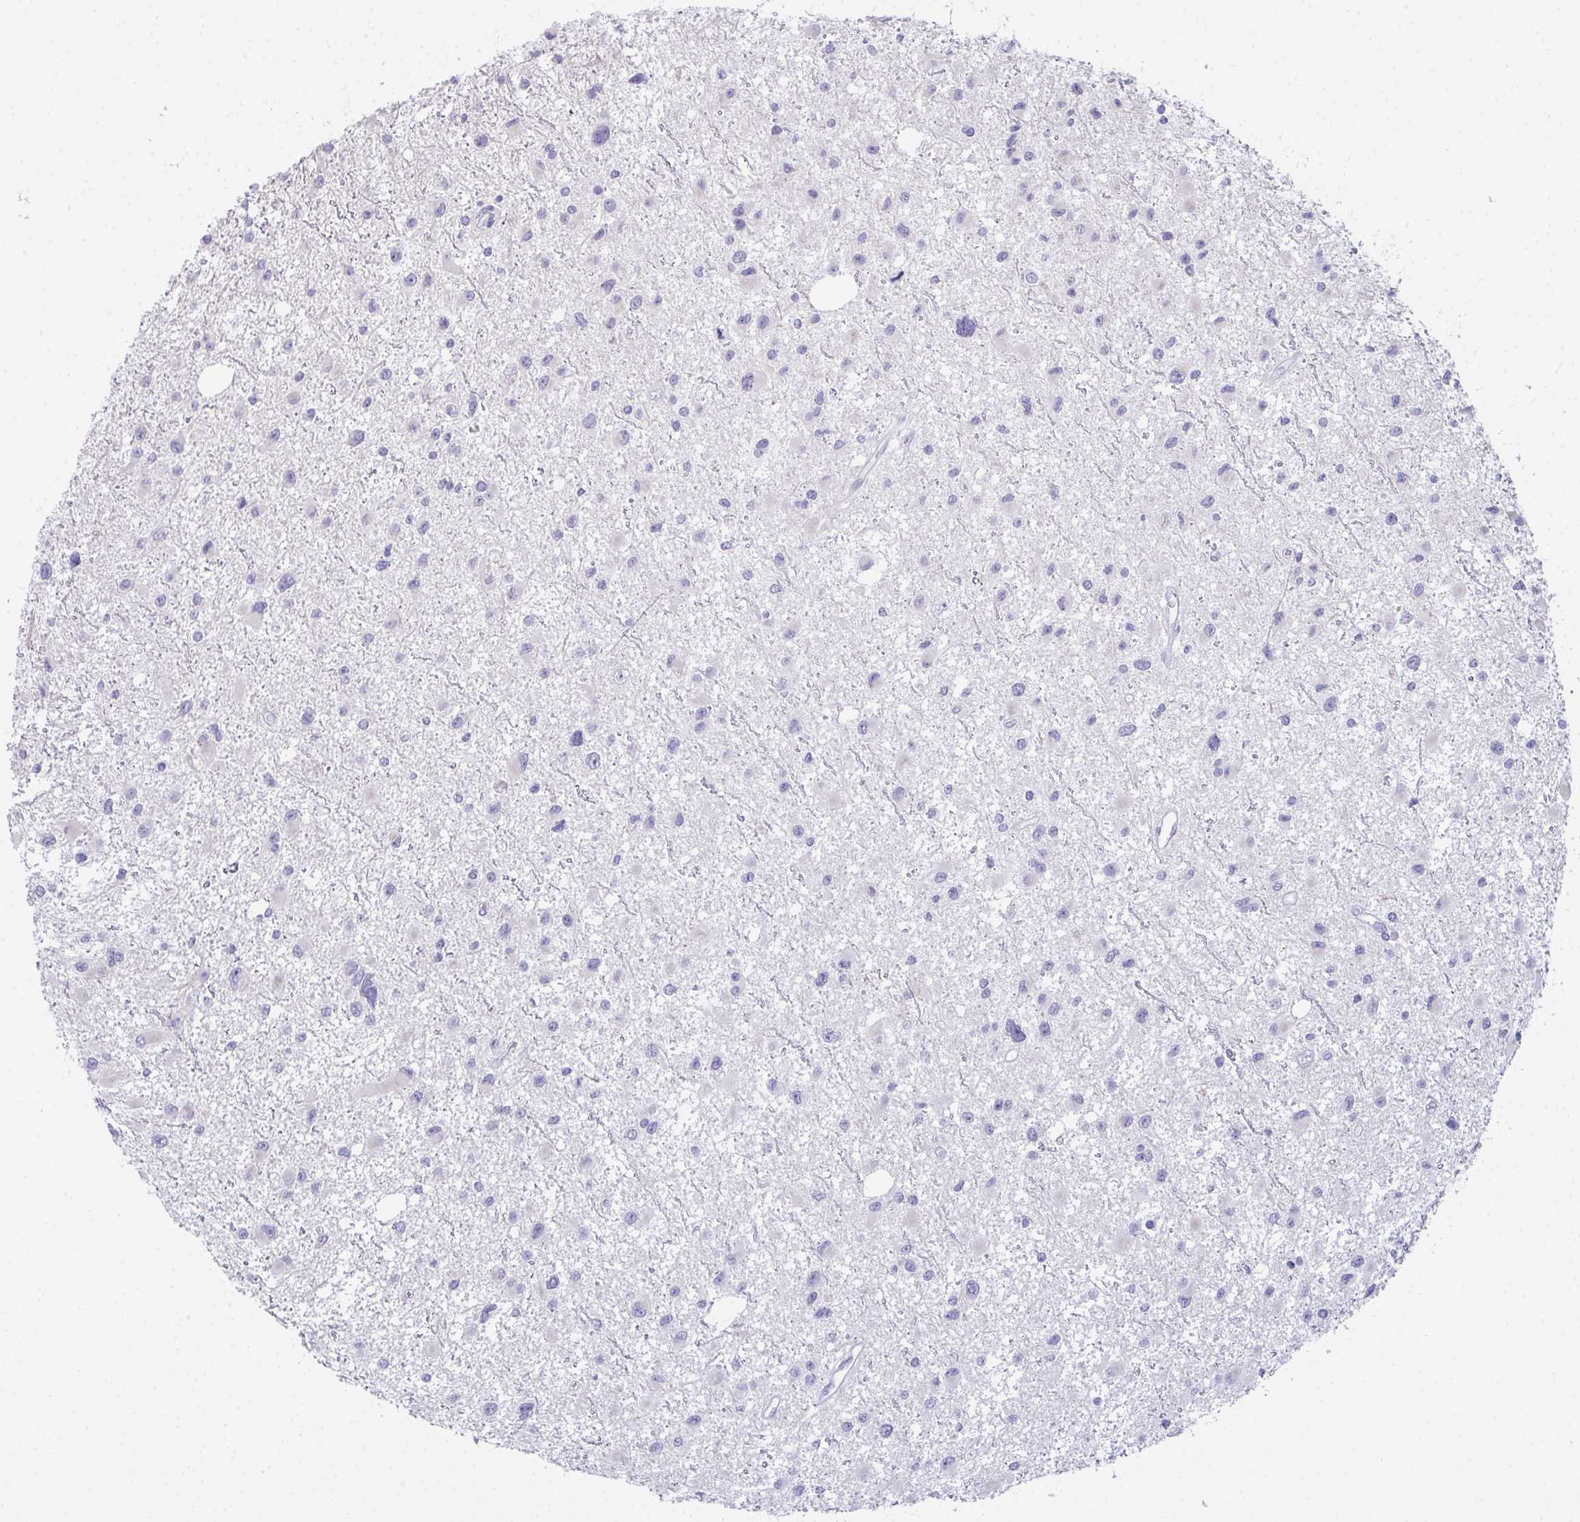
{"staining": {"intensity": "negative", "quantity": "none", "location": "none"}, "tissue": "glioma", "cell_type": "Tumor cells", "image_type": "cancer", "snomed": [{"axis": "morphology", "description": "Glioma, malignant, Low grade"}, {"axis": "topography", "description": "Brain"}], "caption": "Tumor cells are negative for protein expression in human glioma. (Stains: DAB immunohistochemistry with hematoxylin counter stain, Microscopy: brightfield microscopy at high magnification).", "gene": "TEX19", "patient": {"sex": "female", "age": 32}}